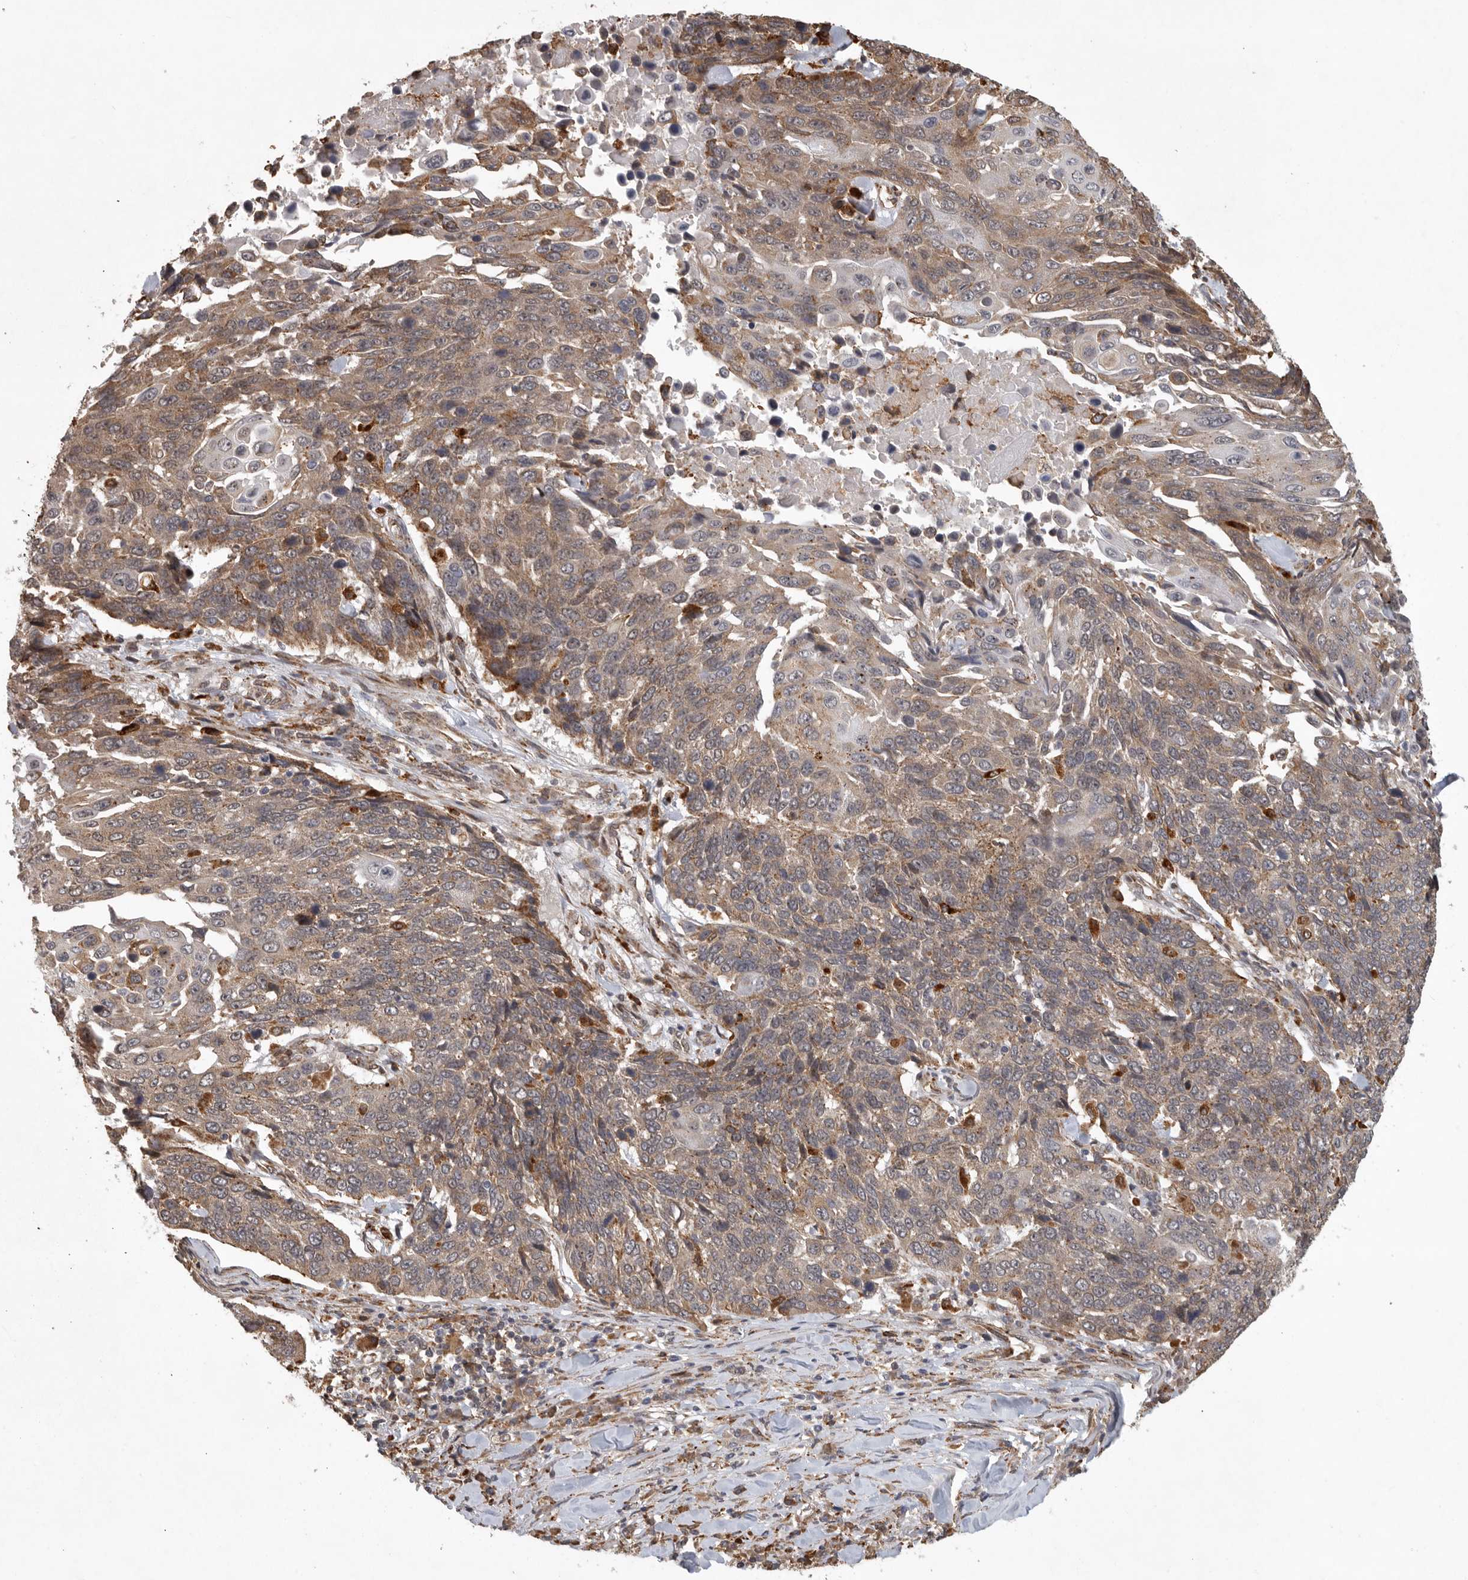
{"staining": {"intensity": "weak", "quantity": ">75%", "location": "cytoplasmic/membranous"}, "tissue": "lung cancer", "cell_type": "Tumor cells", "image_type": "cancer", "snomed": [{"axis": "morphology", "description": "Squamous cell carcinoma, NOS"}, {"axis": "topography", "description": "Lung"}], "caption": "Protein expression analysis of lung cancer exhibits weak cytoplasmic/membranous positivity in about >75% of tumor cells.", "gene": "ZNF83", "patient": {"sex": "male", "age": 66}}